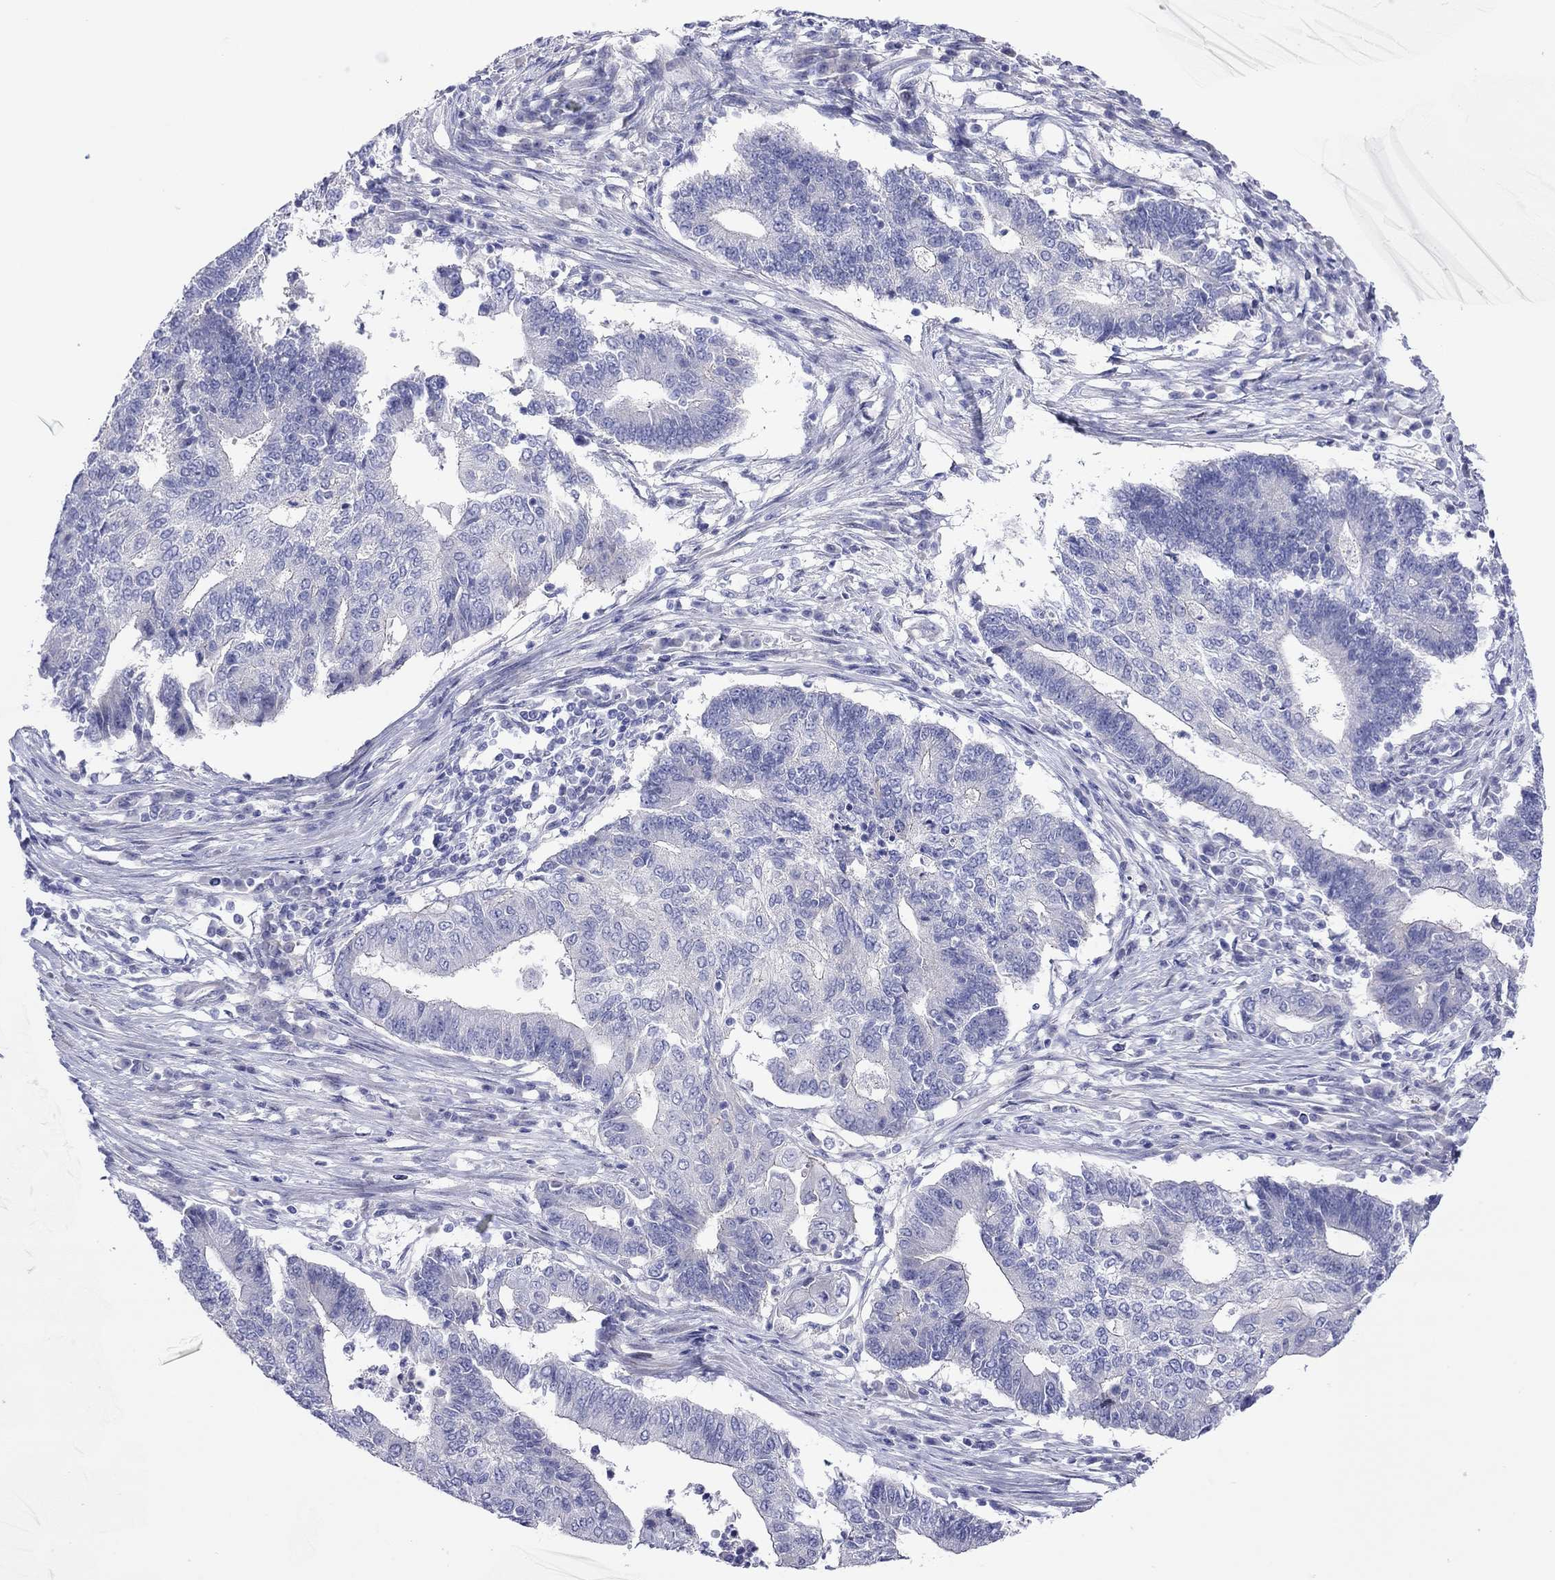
{"staining": {"intensity": "negative", "quantity": "none", "location": "none"}, "tissue": "endometrial cancer", "cell_type": "Tumor cells", "image_type": "cancer", "snomed": [{"axis": "morphology", "description": "Adenocarcinoma, NOS"}, {"axis": "topography", "description": "Uterus"}, {"axis": "topography", "description": "Endometrium"}], "caption": "This histopathology image is of endometrial cancer (adenocarcinoma) stained with IHC to label a protein in brown with the nuclei are counter-stained blue. There is no staining in tumor cells. The staining was performed using DAB (3,3'-diaminobenzidine) to visualize the protein expression in brown, while the nuclei were stained in blue with hematoxylin (Magnification: 20x).", "gene": "MGAT4C", "patient": {"sex": "female", "age": 54}}